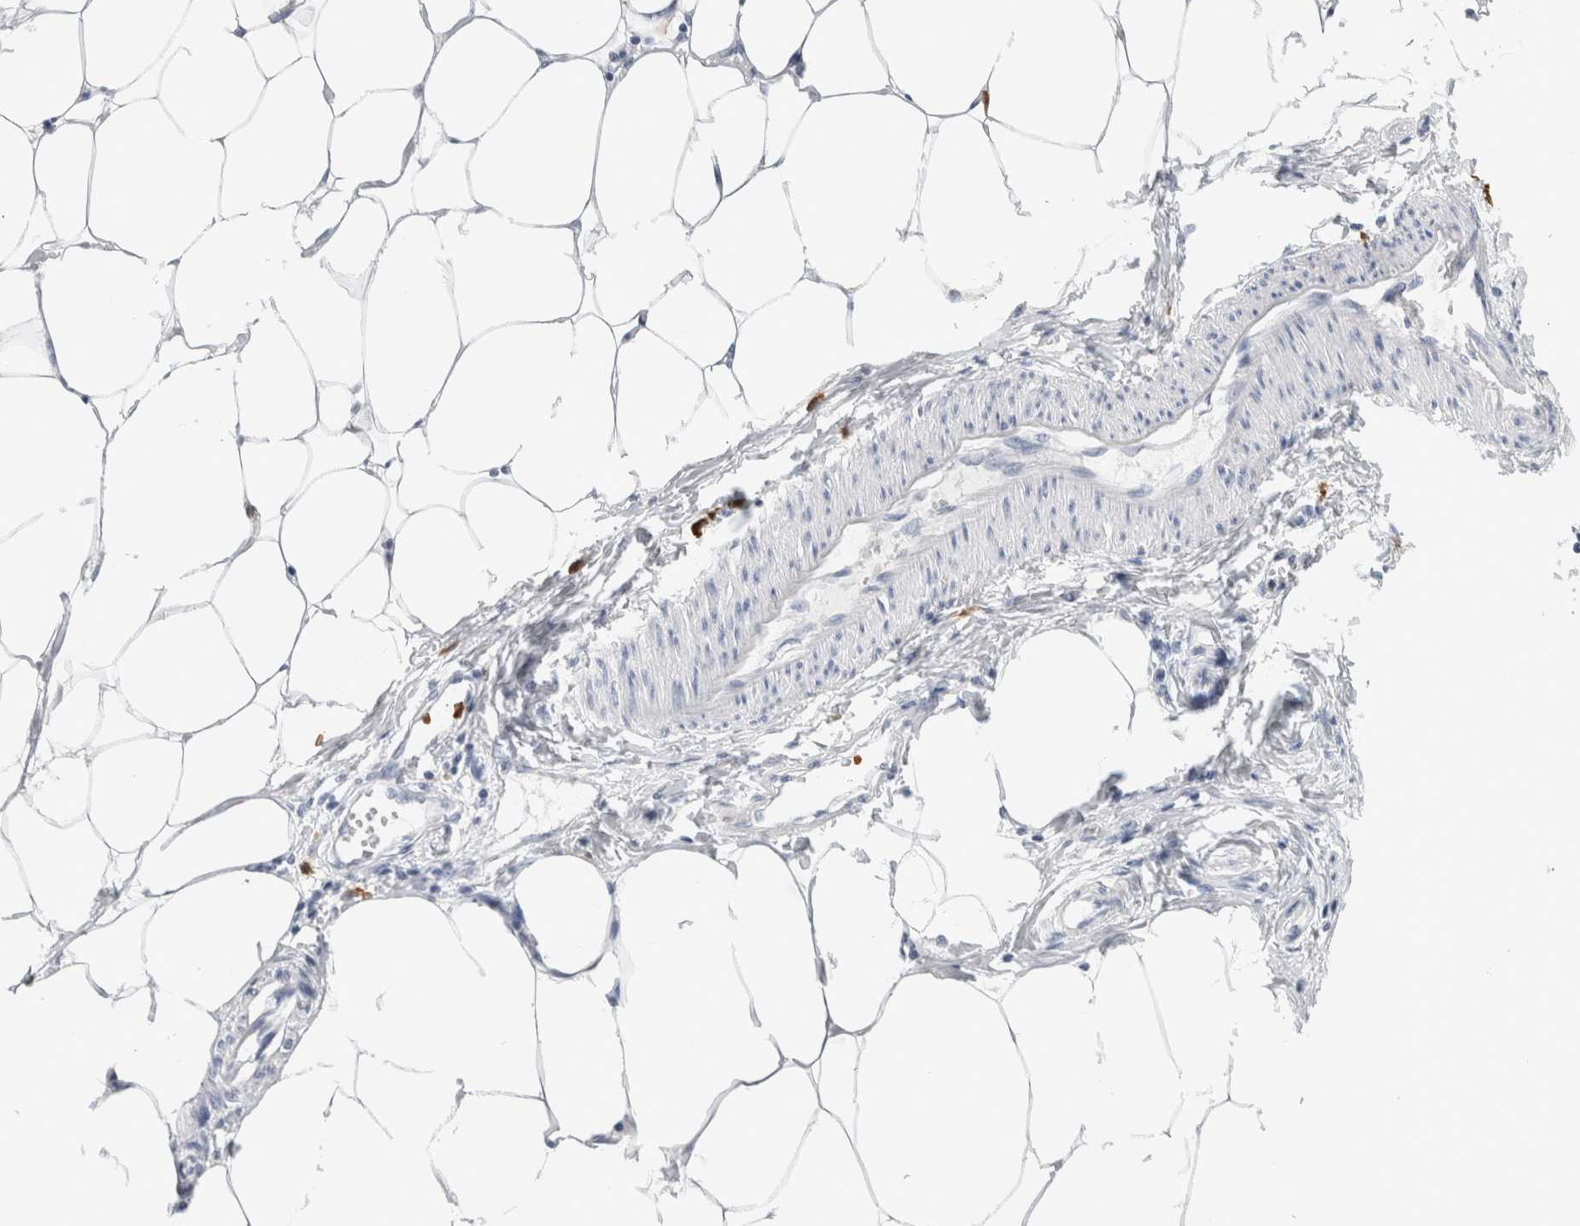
{"staining": {"intensity": "negative", "quantity": "none", "location": "none"}, "tissue": "adipose tissue", "cell_type": "Adipocytes", "image_type": "normal", "snomed": [{"axis": "morphology", "description": "Normal tissue, NOS"}, {"axis": "morphology", "description": "Adenocarcinoma, NOS"}, {"axis": "topography", "description": "Colon"}, {"axis": "topography", "description": "Peripheral nerve tissue"}], "caption": "Unremarkable adipose tissue was stained to show a protein in brown. There is no significant positivity in adipocytes. (Stains: DAB IHC with hematoxylin counter stain, Microscopy: brightfield microscopy at high magnification).", "gene": "S100A8", "patient": {"sex": "male", "age": 14}}